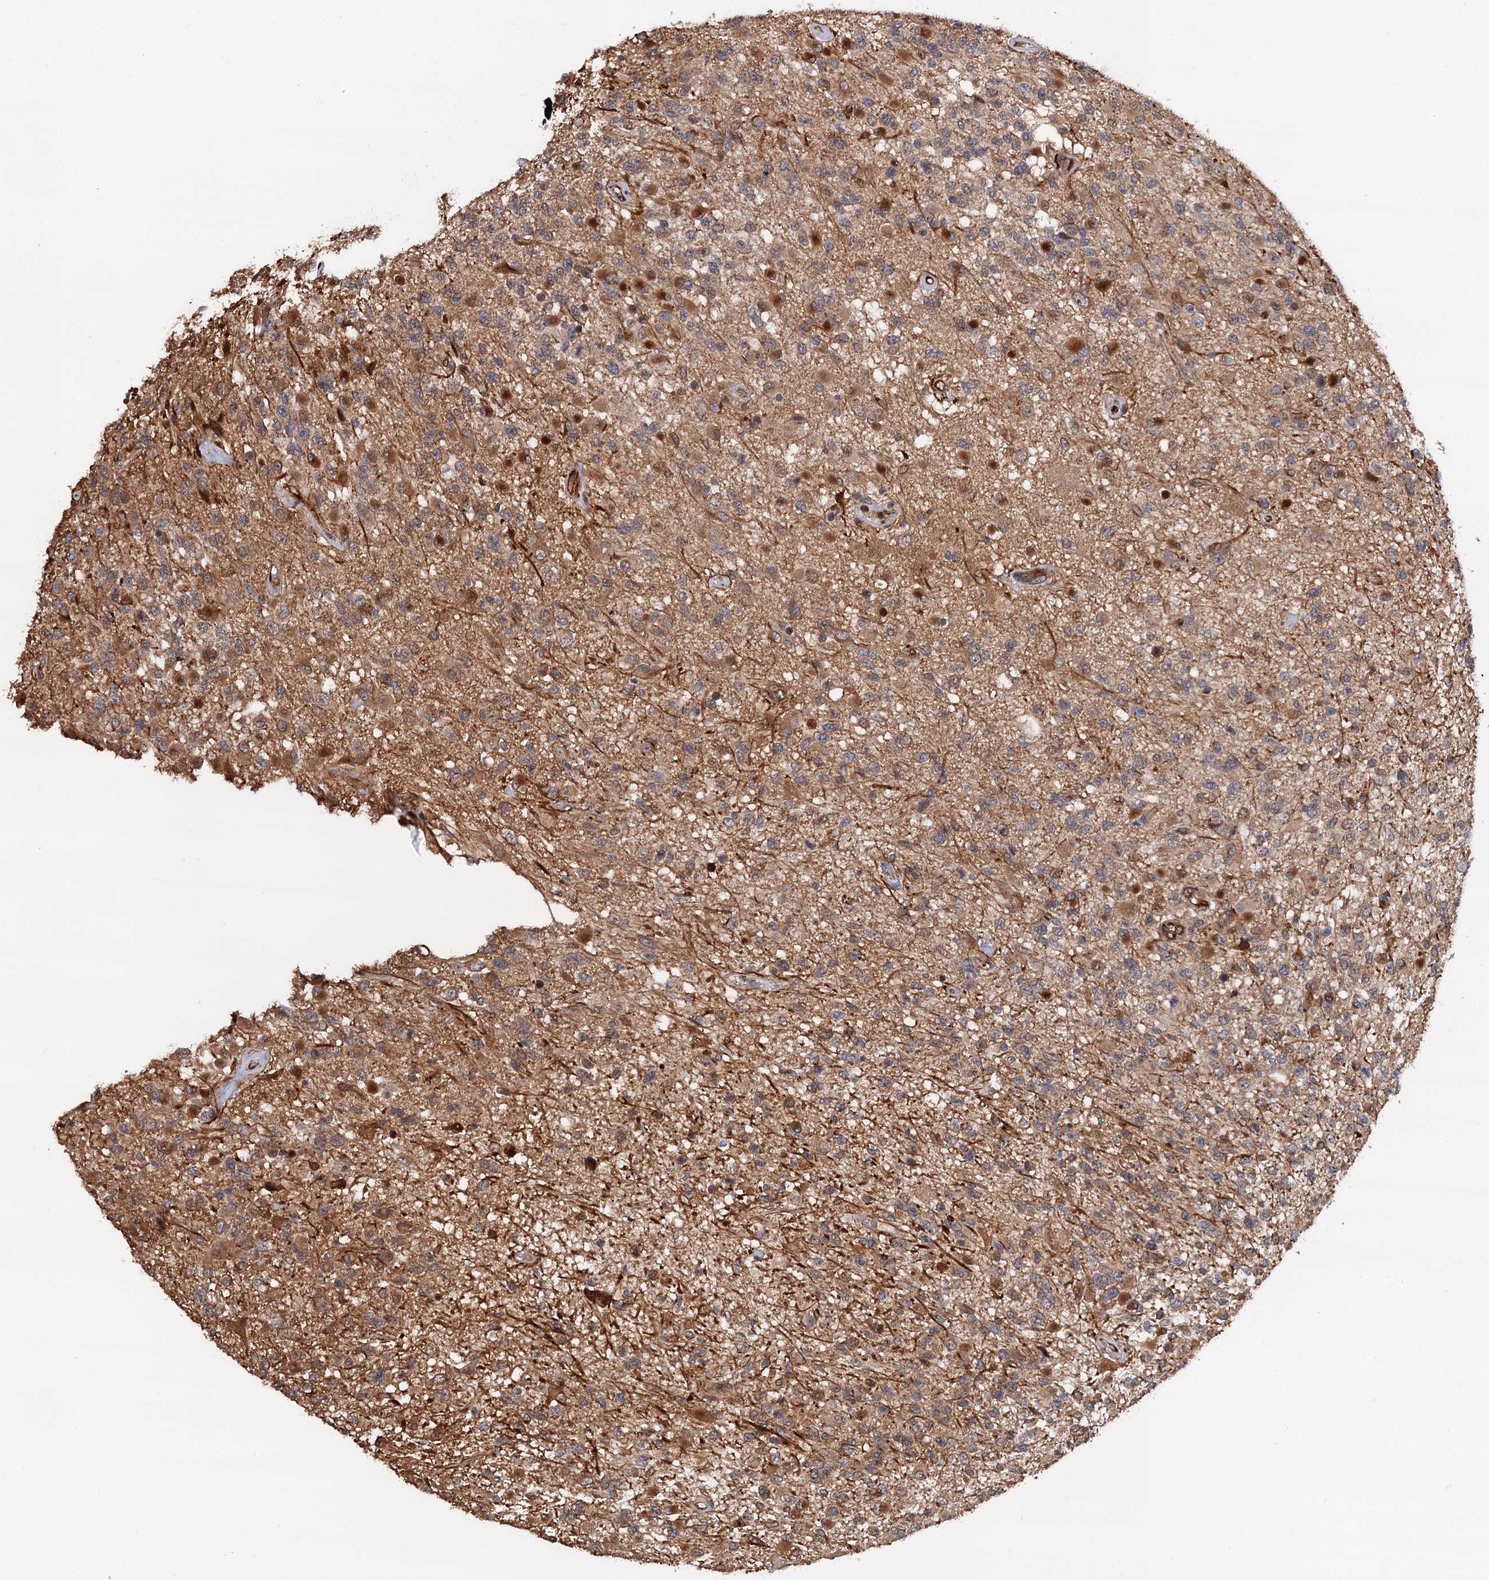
{"staining": {"intensity": "moderate", "quantity": ">75%", "location": "cytoplasmic/membranous"}, "tissue": "glioma", "cell_type": "Tumor cells", "image_type": "cancer", "snomed": [{"axis": "morphology", "description": "Glioma, malignant, High grade"}, {"axis": "morphology", "description": "Glioblastoma, NOS"}, {"axis": "topography", "description": "Brain"}], "caption": "Immunohistochemical staining of malignant high-grade glioma demonstrates medium levels of moderate cytoplasmic/membranous staining in approximately >75% of tumor cells. The staining was performed using DAB (3,3'-diaminobenzidine), with brown indicating positive protein expression. Nuclei are stained blue with hematoxylin.", "gene": "FSIP1", "patient": {"sex": "male", "age": 60}}